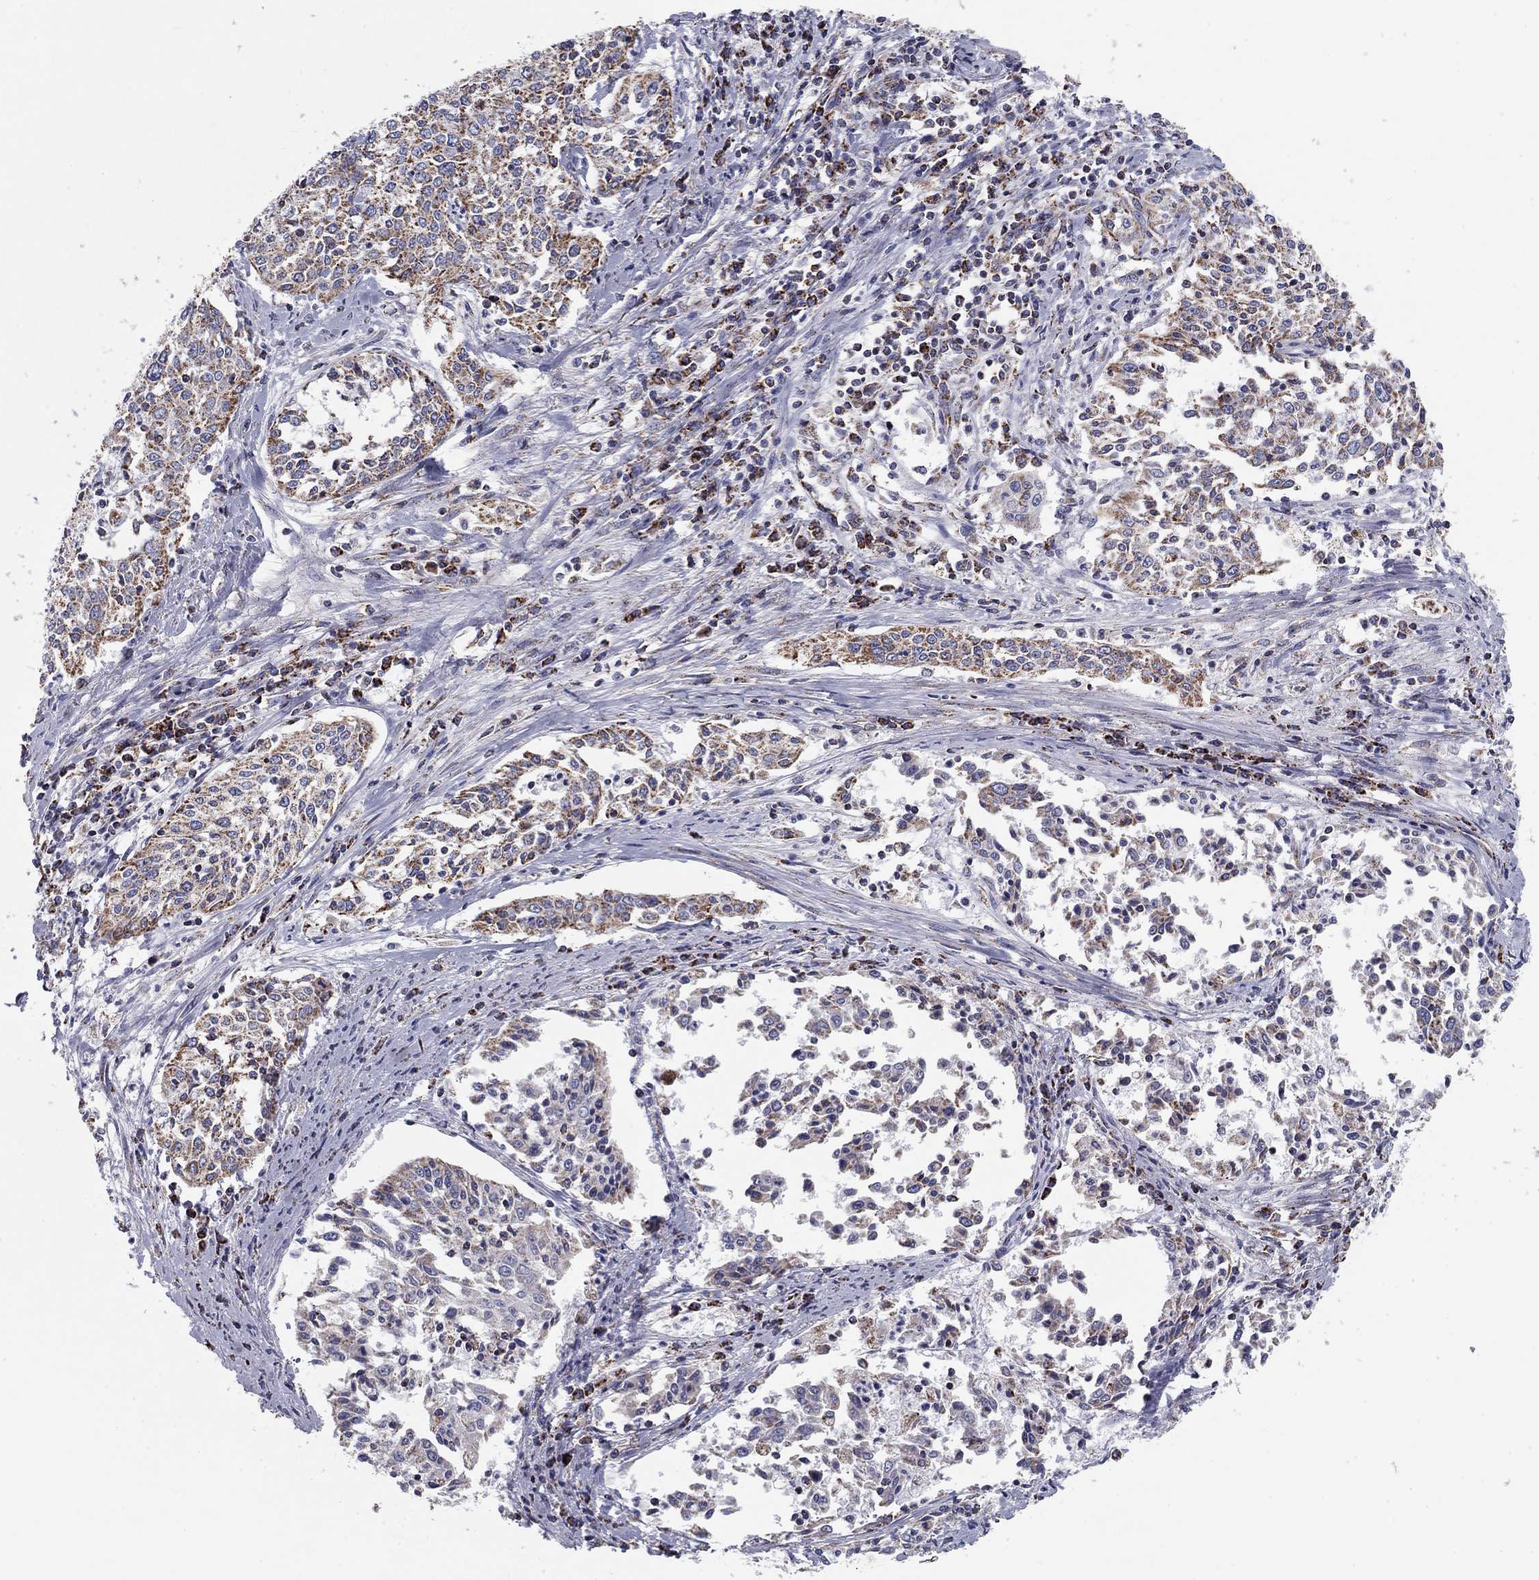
{"staining": {"intensity": "moderate", "quantity": "<25%", "location": "cytoplasmic/membranous"}, "tissue": "cervical cancer", "cell_type": "Tumor cells", "image_type": "cancer", "snomed": [{"axis": "morphology", "description": "Squamous cell carcinoma, NOS"}, {"axis": "topography", "description": "Cervix"}], "caption": "Immunohistochemistry (IHC) image of cervical cancer (squamous cell carcinoma) stained for a protein (brown), which demonstrates low levels of moderate cytoplasmic/membranous positivity in about <25% of tumor cells.", "gene": "NDUFV1", "patient": {"sex": "female", "age": 41}}